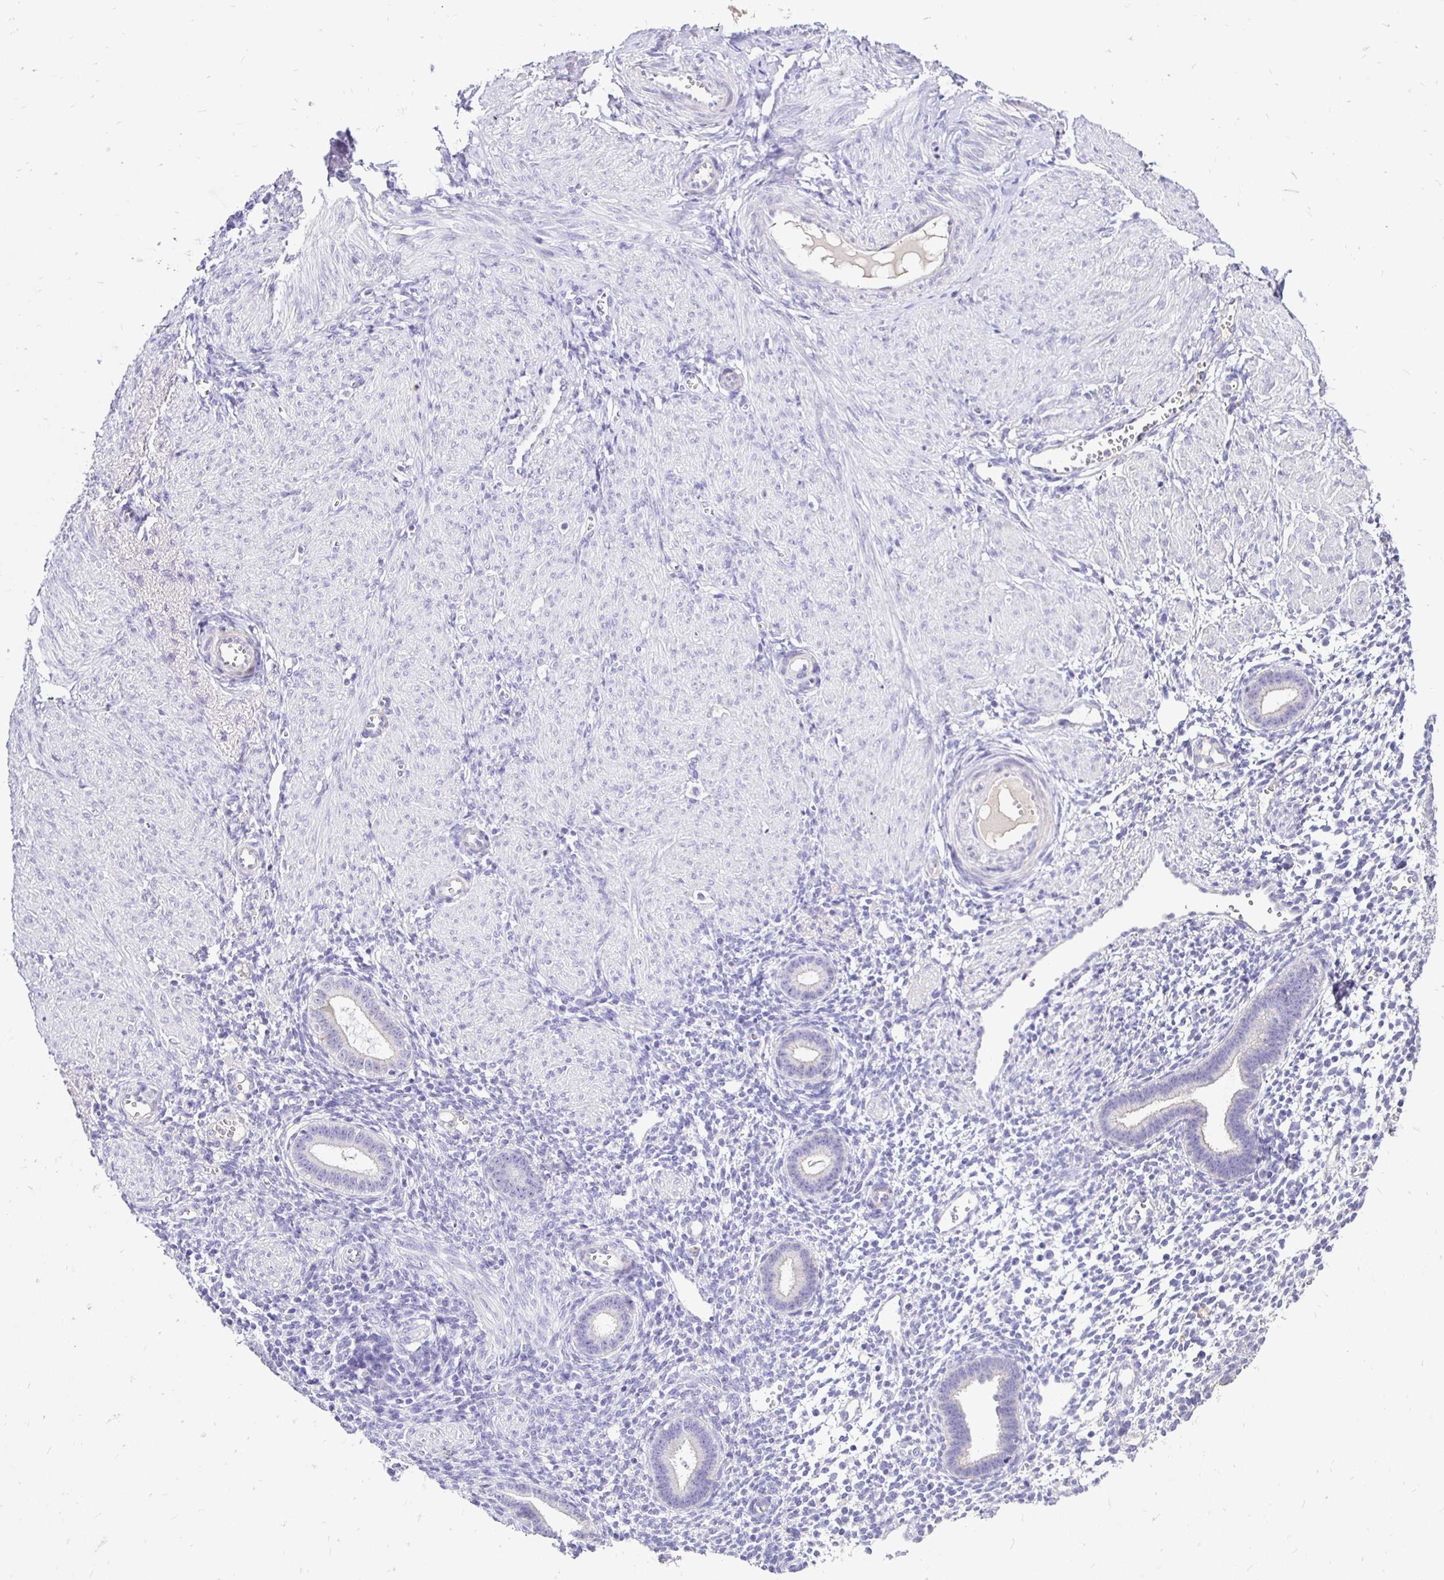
{"staining": {"intensity": "negative", "quantity": "none", "location": "none"}, "tissue": "endometrium", "cell_type": "Cells in endometrial stroma", "image_type": "normal", "snomed": [{"axis": "morphology", "description": "Normal tissue, NOS"}, {"axis": "topography", "description": "Endometrium"}], "caption": "This is a micrograph of immunohistochemistry (IHC) staining of unremarkable endometrium, which shows no expression in cells in endometrial stroma.", "gene": "TAF1D", "patient": {"sex": "female", "age": 36}}